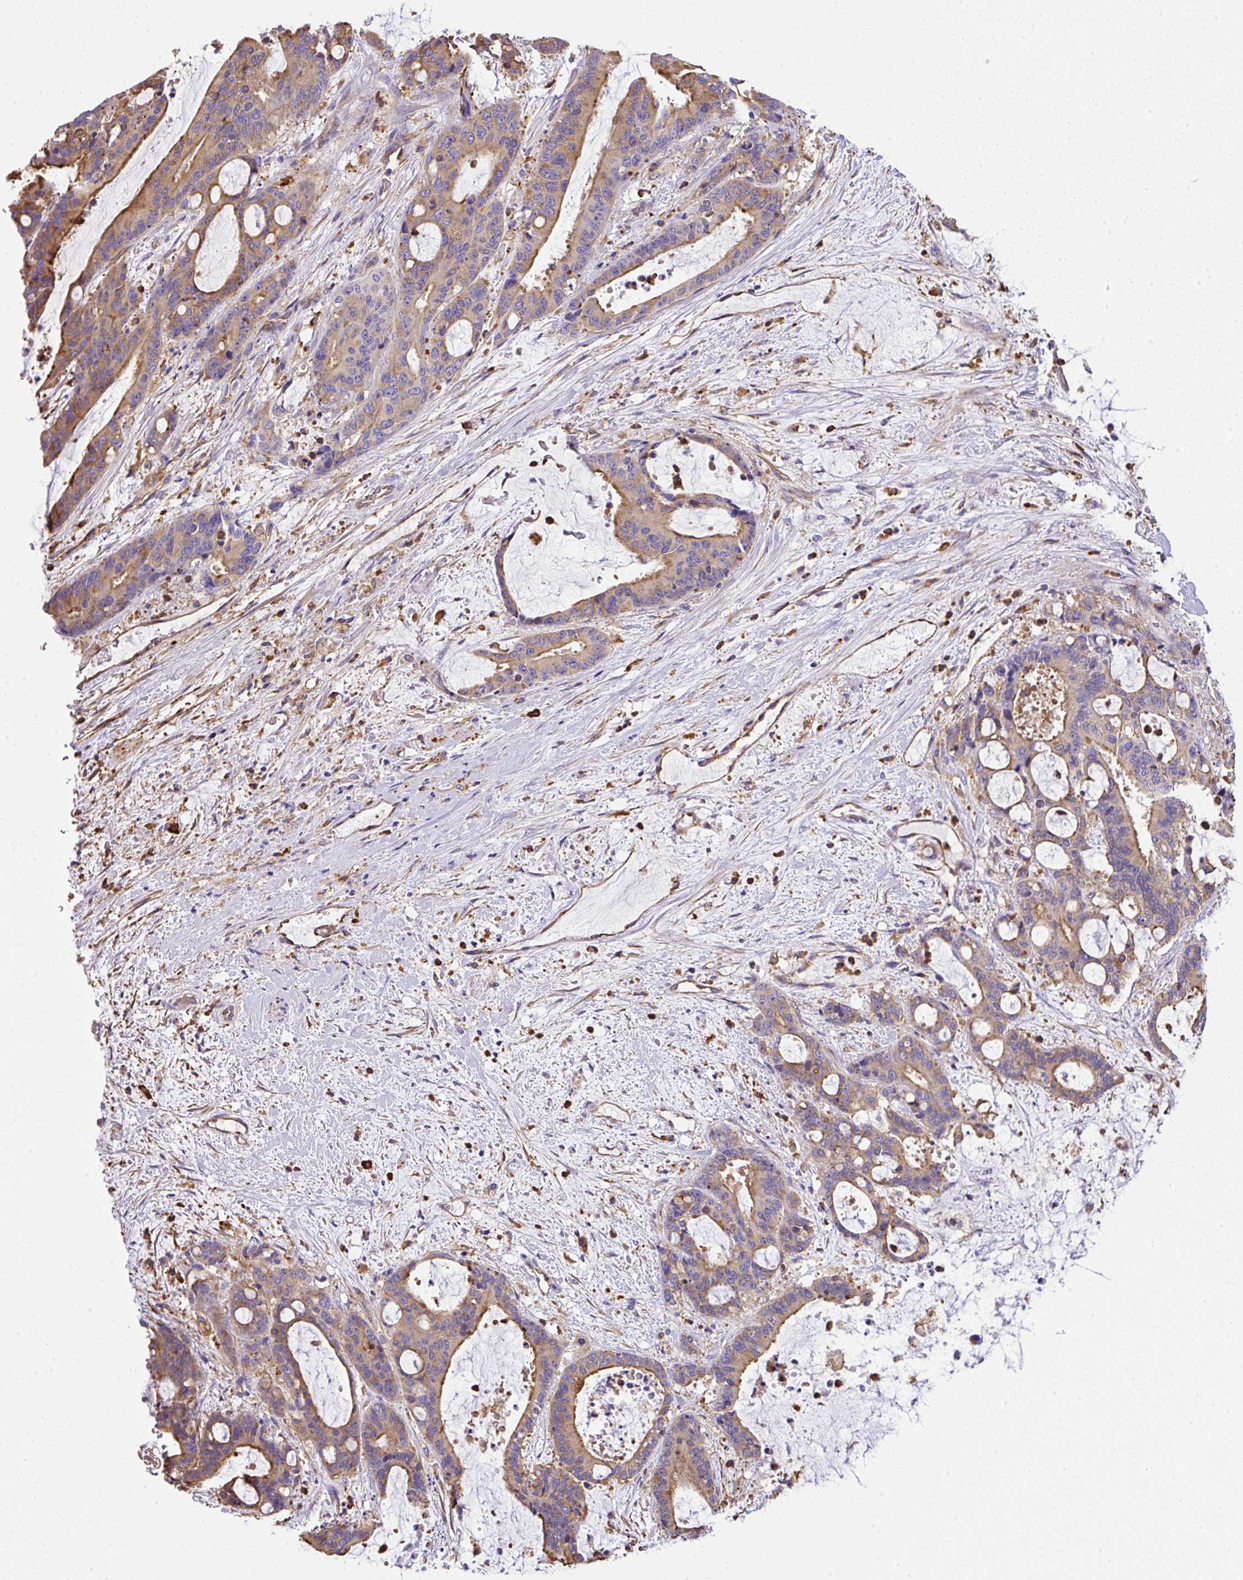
{"staining": {"intensity": "moderate", "quantity": "<25%", "location": "cytoplasmic/membranous"}, "tissue": "liver cancer", "cell_type": "Tumor cells", "image_type": "cancer", "snomed": [{"axis": "morphology", "description": "Normal tissue, NOS"}, {"axis": "morphology", "description": "Cholangiocarcinoma"}, {"axis": "topography", "description": "Liver"}, {"axis": "topography", "description": "Peripheral nerve tissue"}], "caption": "Immunohistochemical staining of human liver cancer demonstrates moderate cytoplasmic/membranous protein expression in approximately <25% of tumor cells. (DAB (3,3'-diaminobenzidine) IHC with brightfield microscopy, high magnification).", "gene": "MAGEB5", "patient": {"sex": "female", "age": 73}}